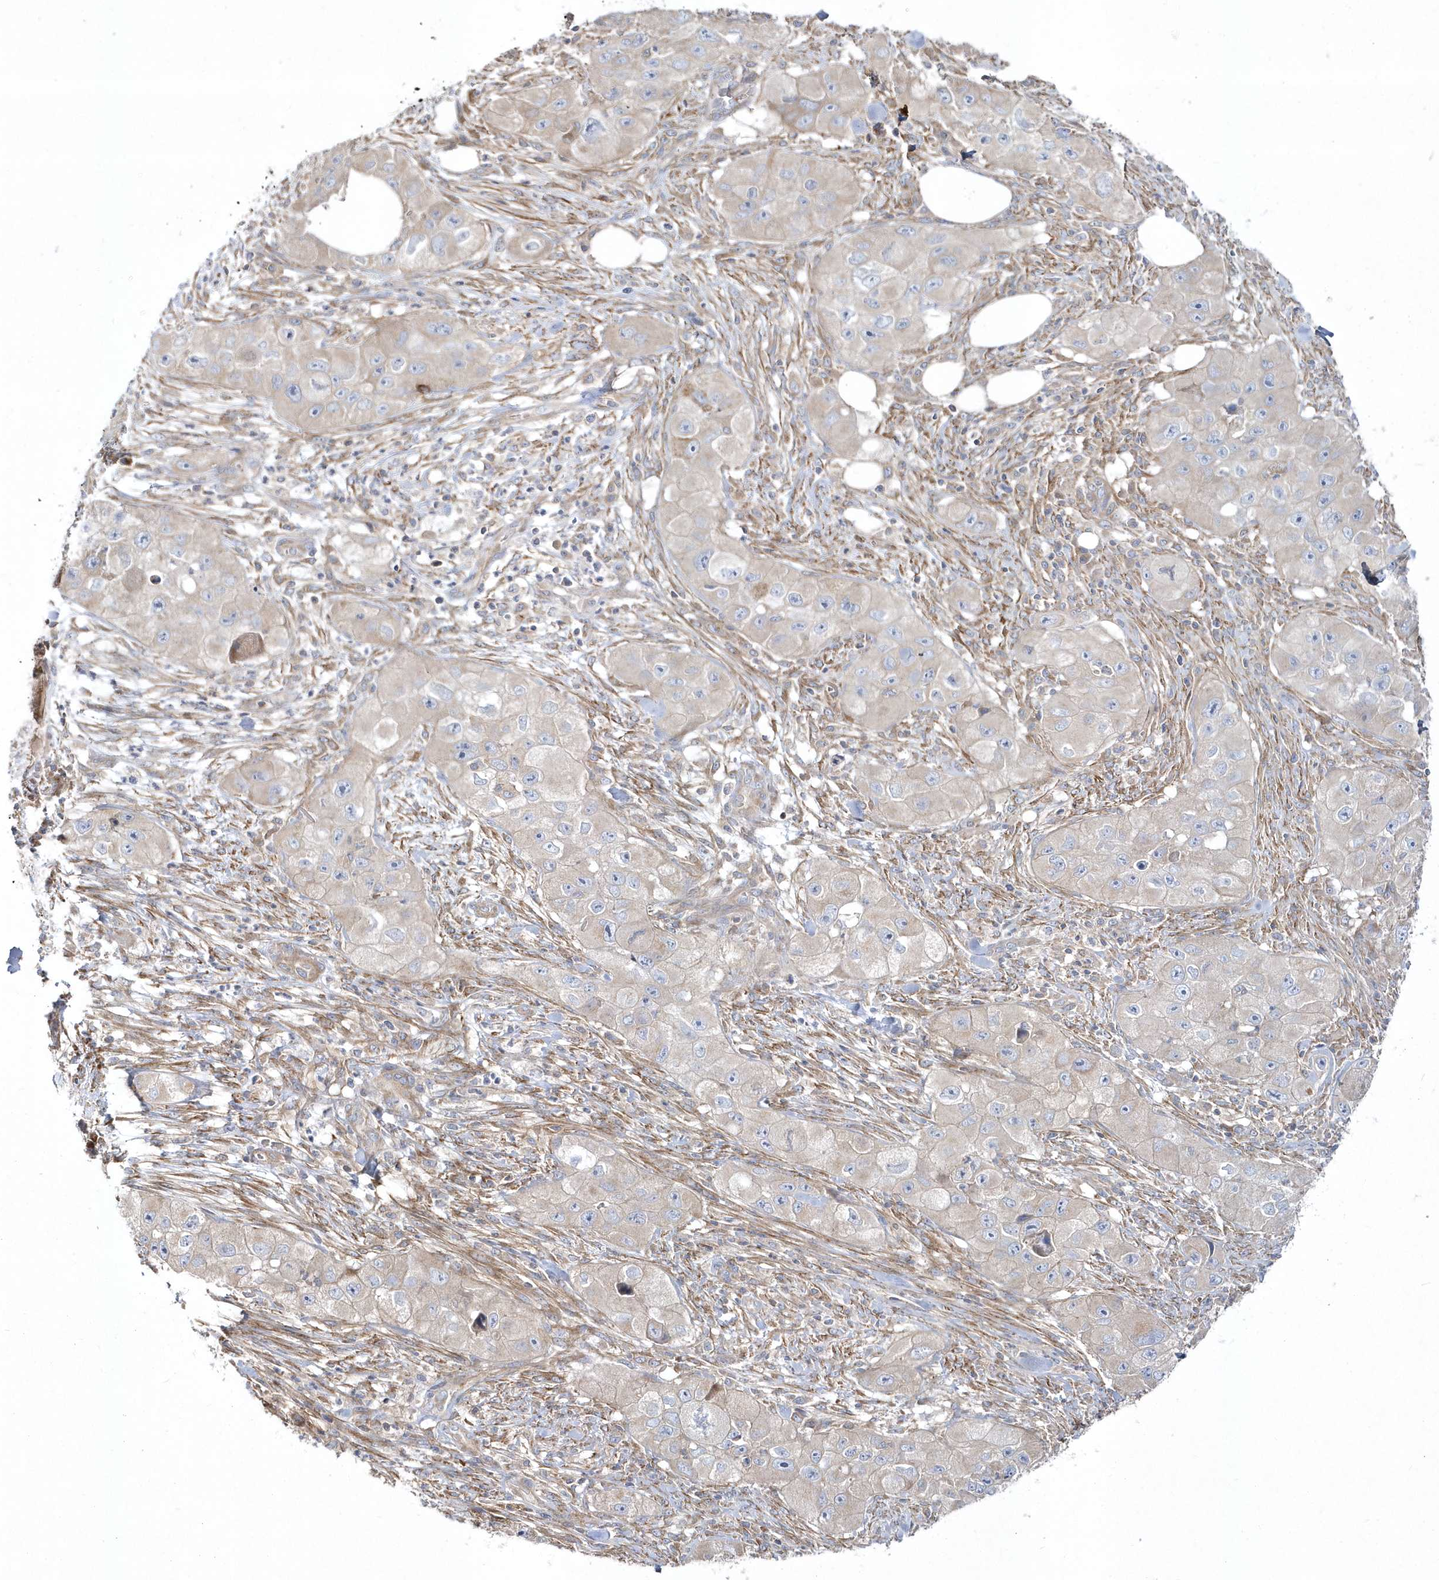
{"staining": {"intensity": "weak", "quantity": "<25%", "location": "cytoplasmic/membranous"}, "tissue": "skin cancer", "cell_type": "Tumor cells", "image_type": "cancer", "snomed": [{"axis": "morphology", "description": "Squamous cell carcinoma, NOS"}, {"axis": "topography", "description": "Skin"}, {"axis": "topography", "description": "Subcutis"}], "caption": "Image shows no significant protein positivity in tumor cells of skin squamous cell carcinoma.", "gene": "LEXM", "patient": {"sex": "male", "age": 73}}